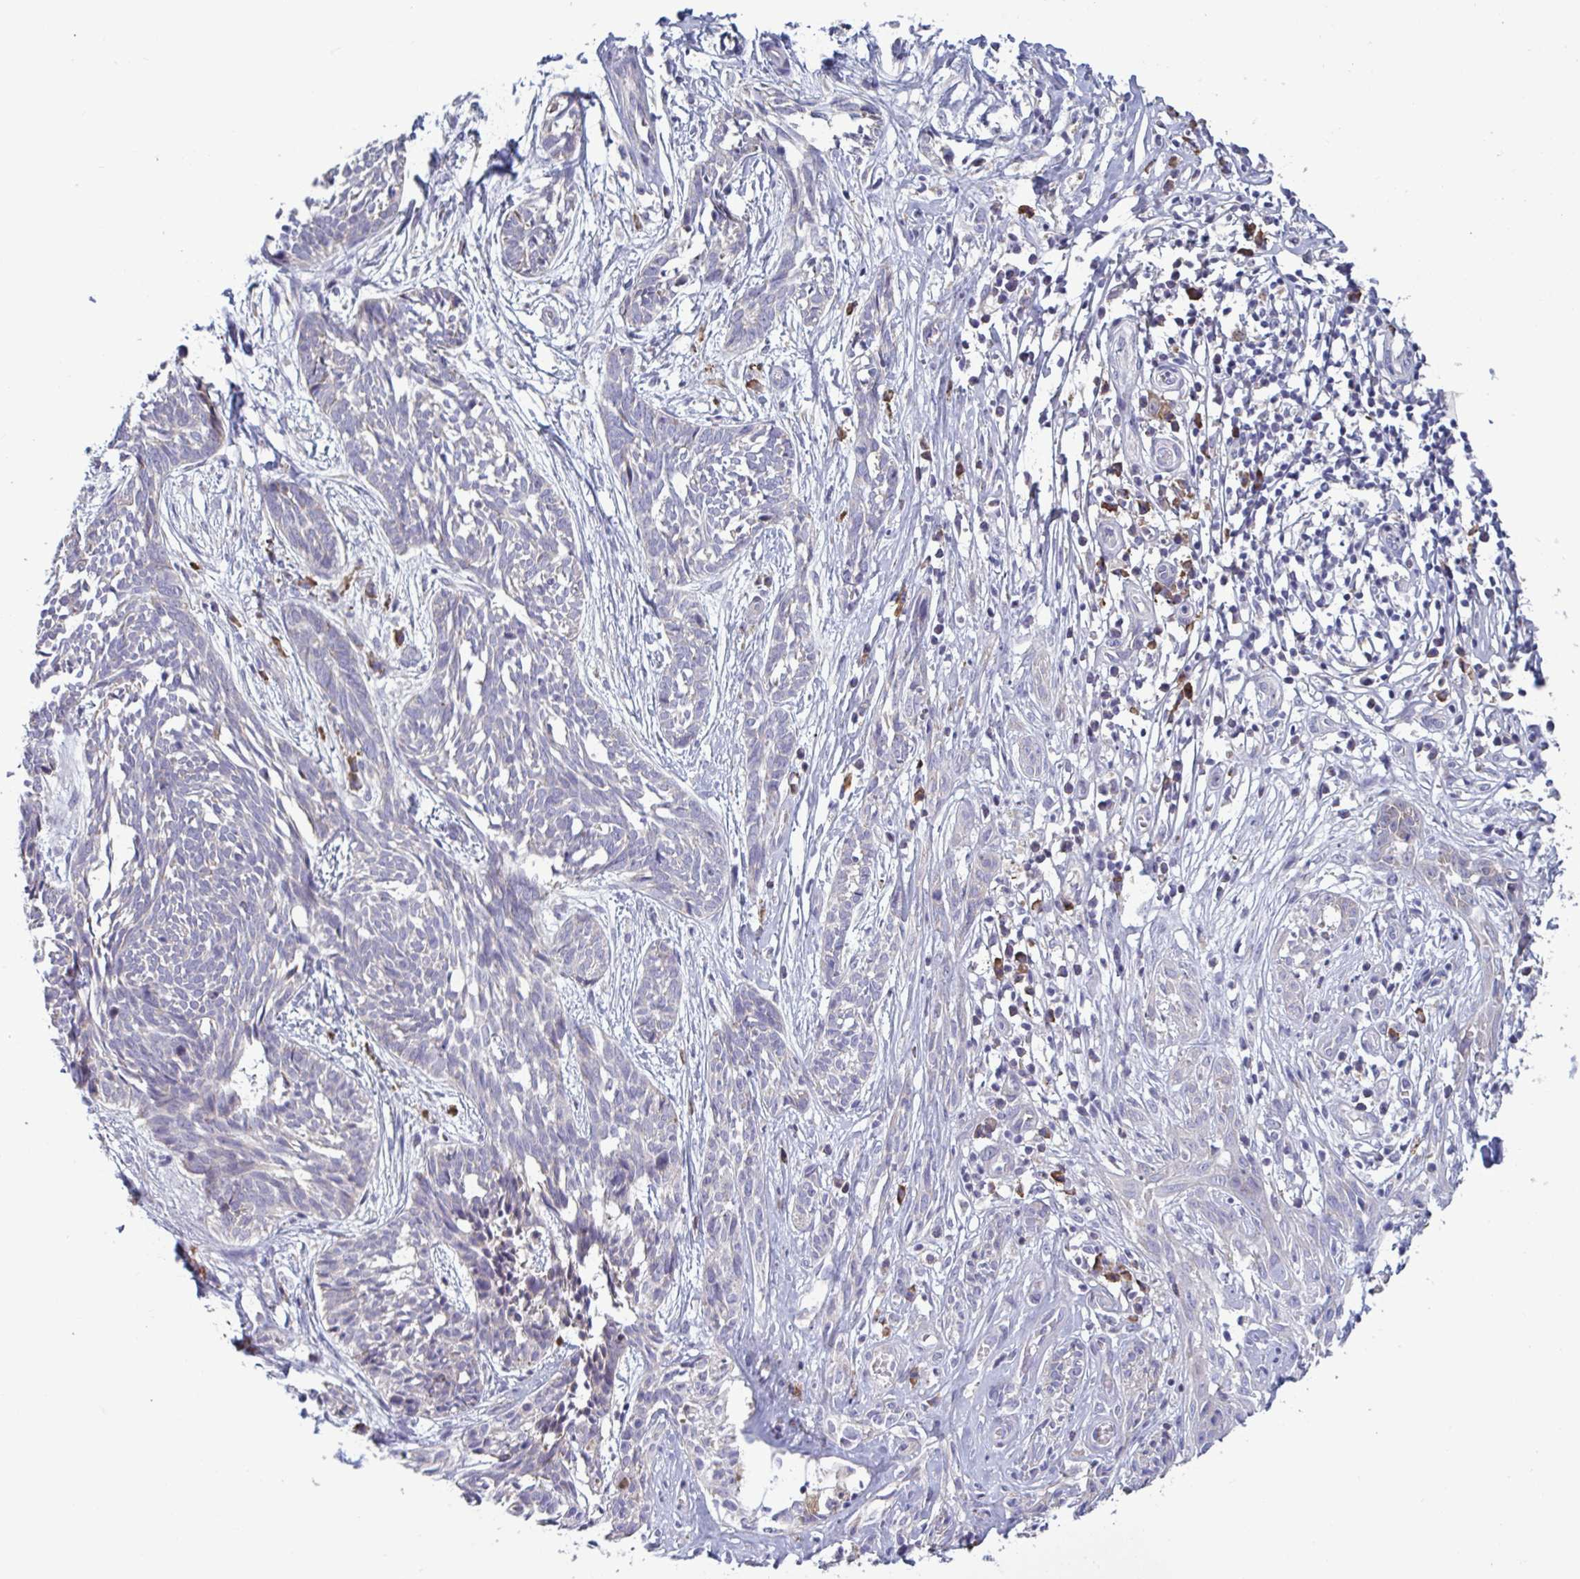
{"staining": {"intensity": "negative", "quantity": "none", "location": "none"}, "tissue": "skin cancer", "cell_type": "Tumor cells", "image_type": "cancer", "snomed": [{"axis": "morphology", "description": "Basal cell carcinoma"}, {"axis": "topography", "description": "Skin"}, {"axis": "topography", "description": "Skin, foot"}], "caption": "This is an IHC image of human skin cancer. There is no expression in tumor cells.", "gene": "CD1E", "patient": {"sex": "female", "age": 86}}